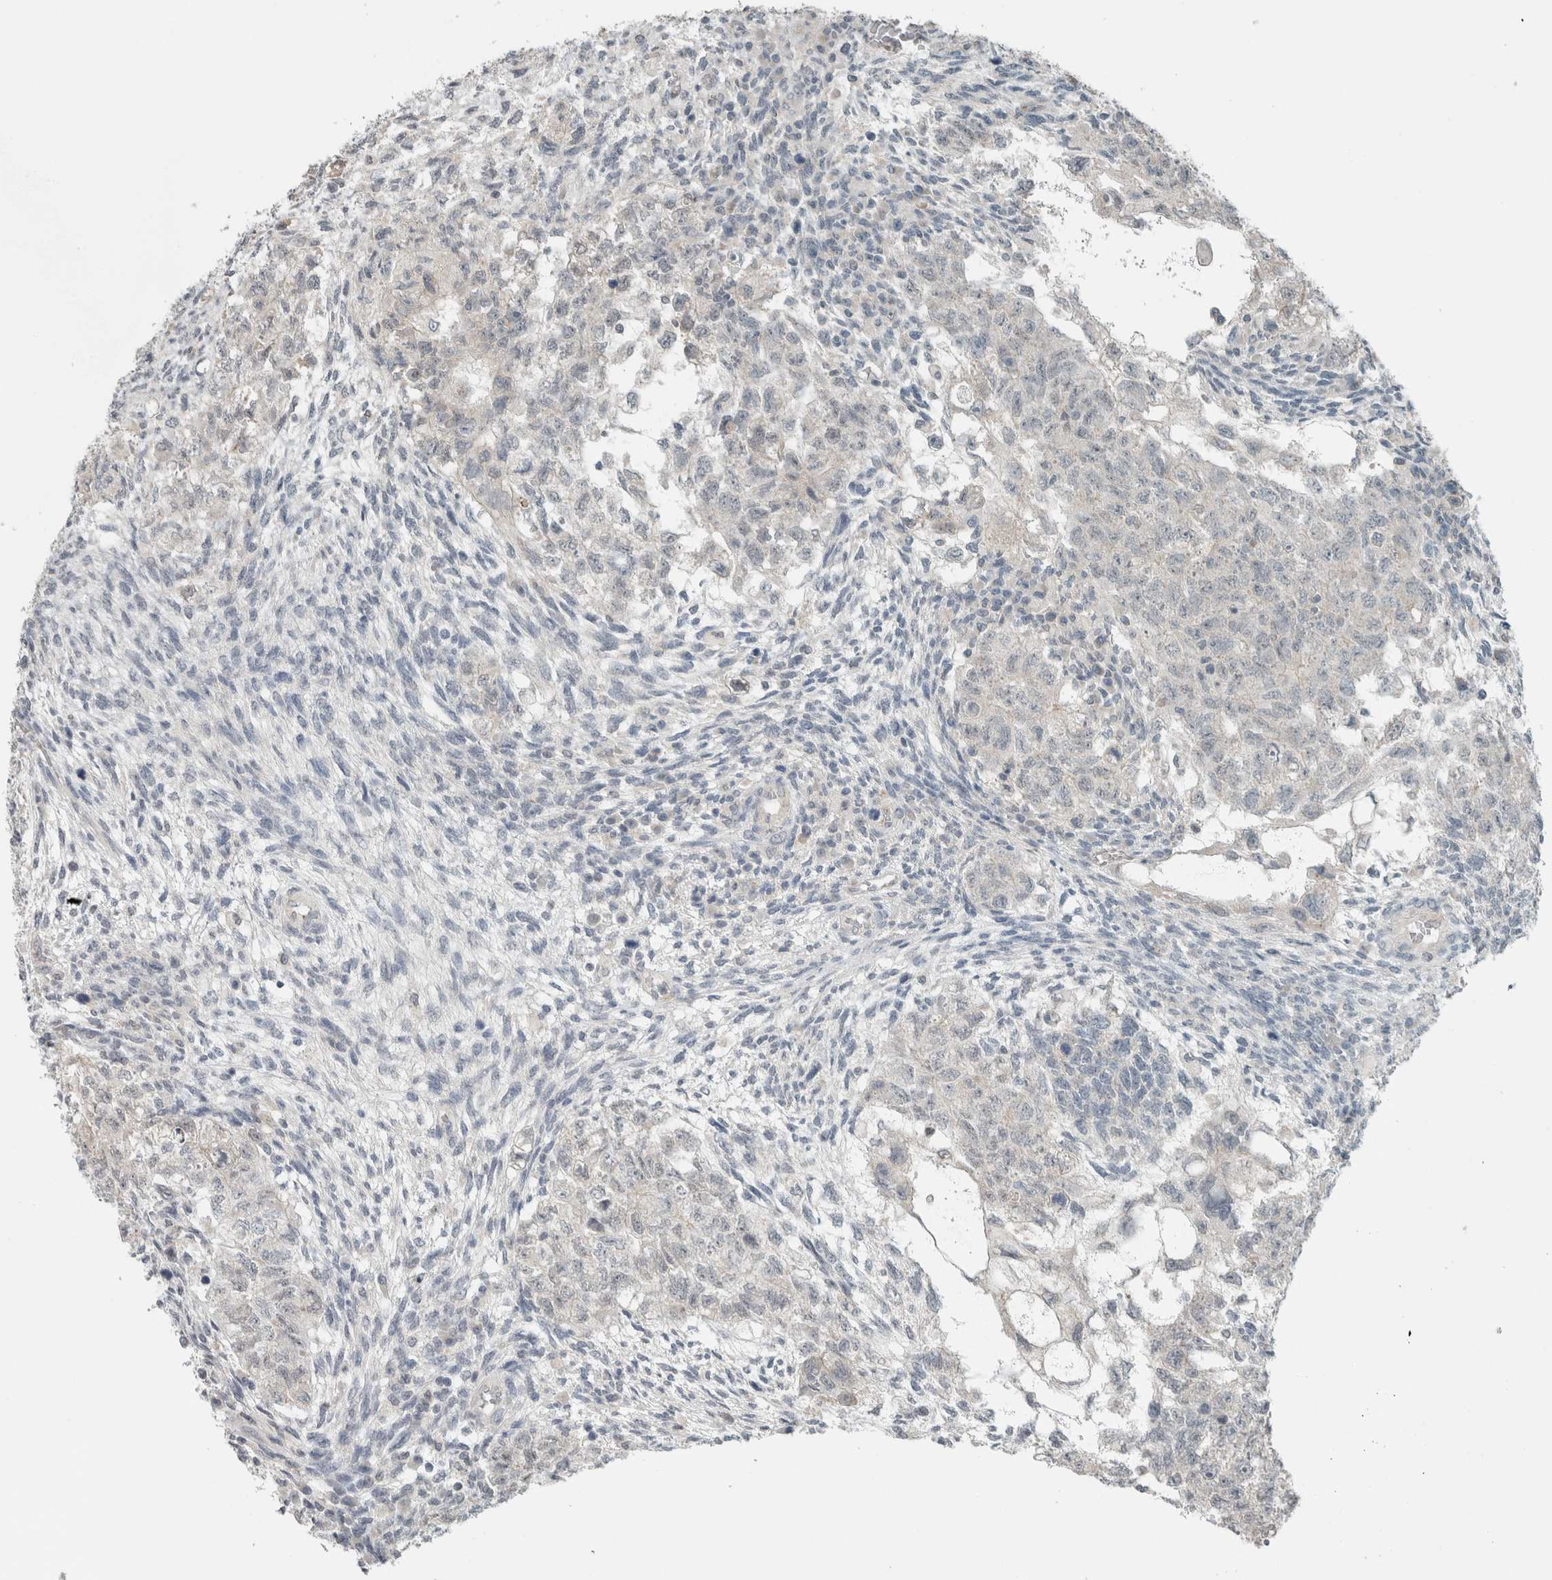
{"staining": {"intensity": "weak", "quantity": "<25%", "location": "cytoplasmic/membranous"}, "tissue": "testis cancer", "cell_type": "Tumor cells", "image_type": "cancer", "snomed": [{"axis": "morphology", "description": "Normal tissue, NOS"}, {"axis": "morphology", "description": "Carcinoma, Embryonal, NOS"}, {"axis": "topography", "description": "Testis"}], "caption": "Tumor cells are negative for brown protein staining in testis cancer.", "gene": "TRIT1", "patient": {"sex": "male", "age": 36}}